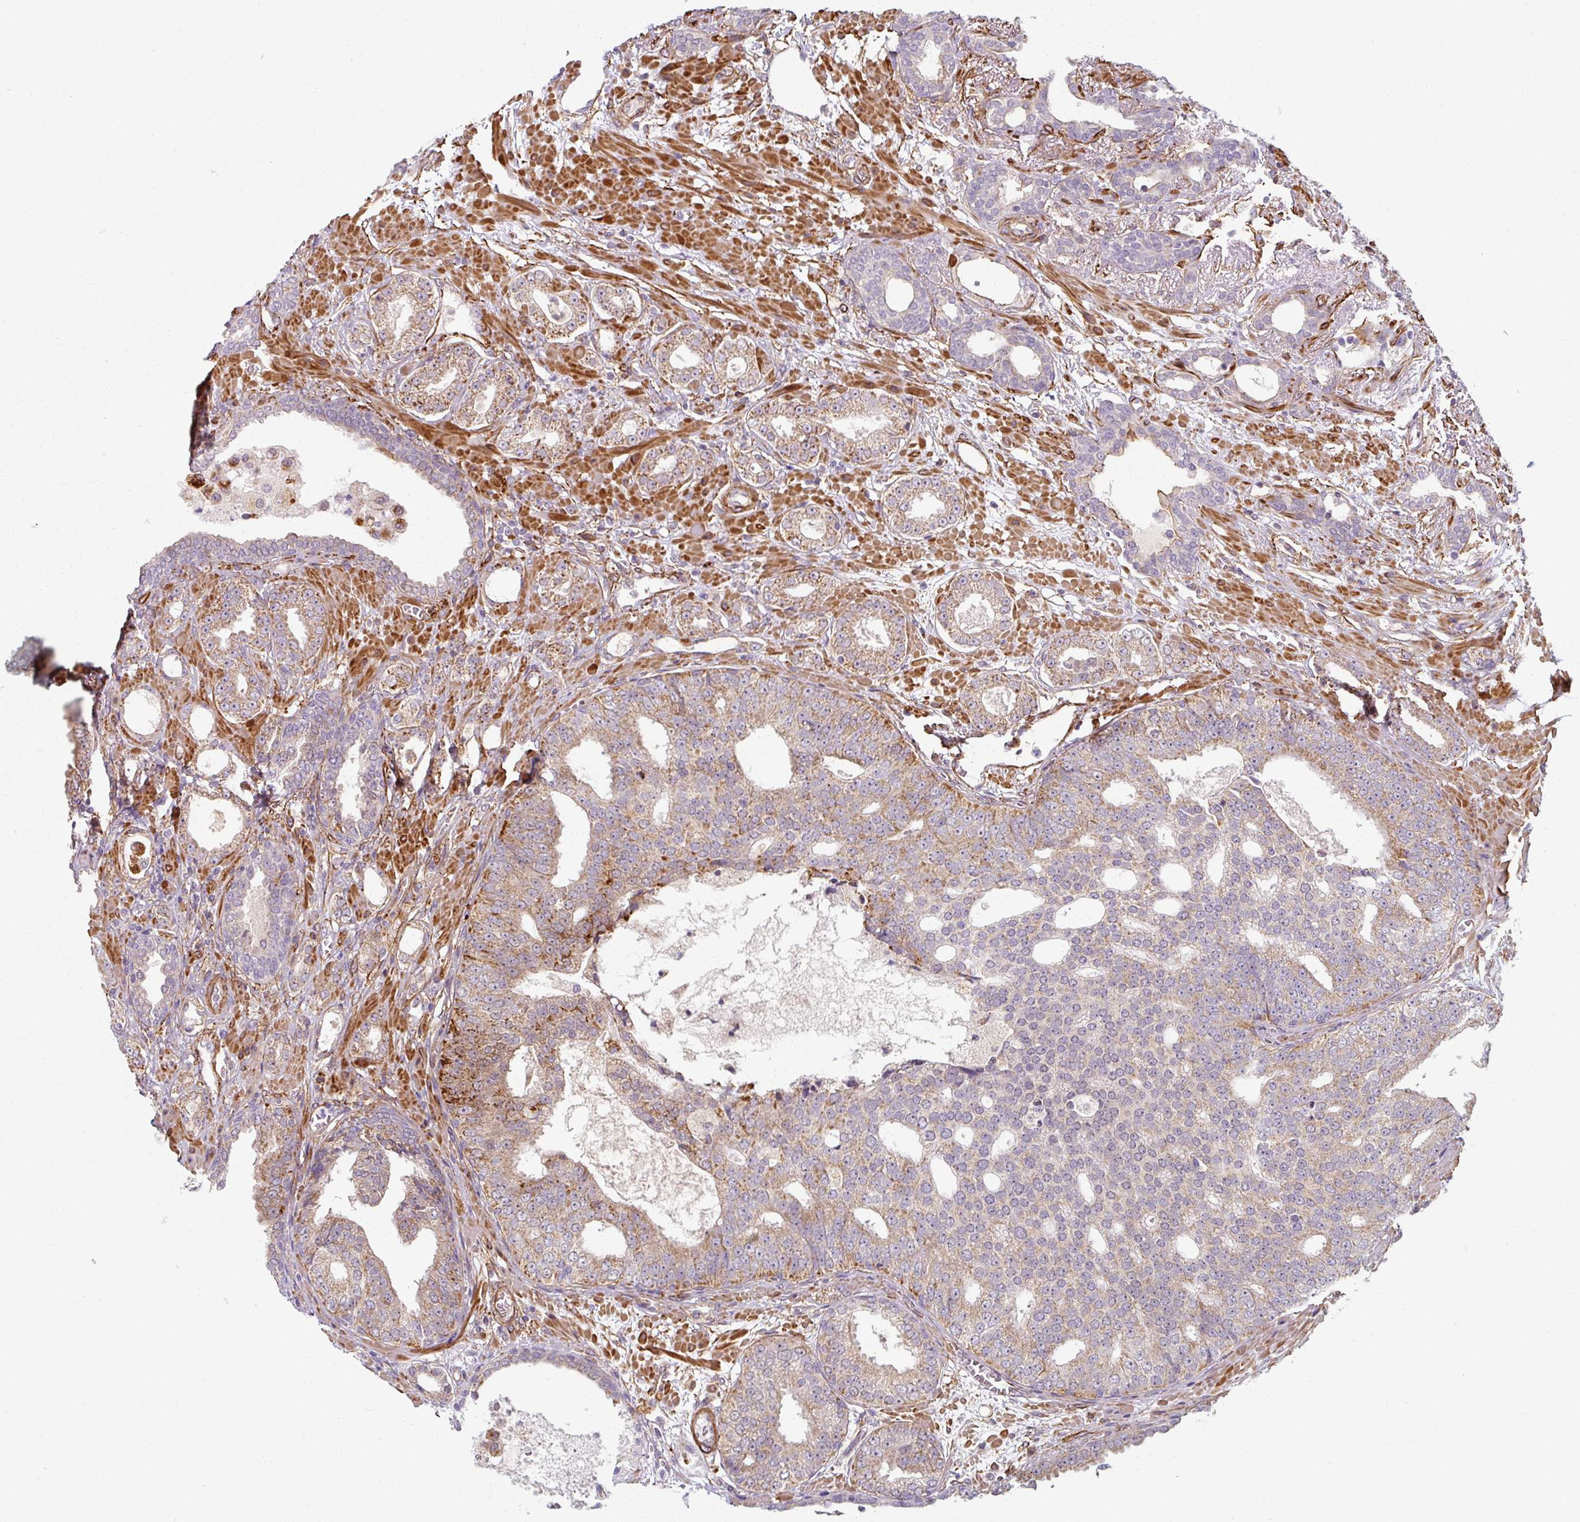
{"staining": {"intensity": "moderate", "quantity": "<25%", "location": "cytoplasmic/membranous"}, "tissue": "prostate cancer", "cell_type": "Tumor cells", "image_type": "cancer", "snomed": [{"axis": "morphology", "description": "Adenocarcinoma, High grade"}, {"axis": "topography", "description": "Prostate"}], "caption": "Immunohistochemical staining of human prostate high-grade adenocarcinoma exhibits low levels of moderate cytoplasmic/membranous positivity in about <25% of tumor cells. The protein of interest is shown in brown color, while the nuclei are stained blue.", "gene": "MRPS5", "patient": {"sex": "male", "age": 71}}